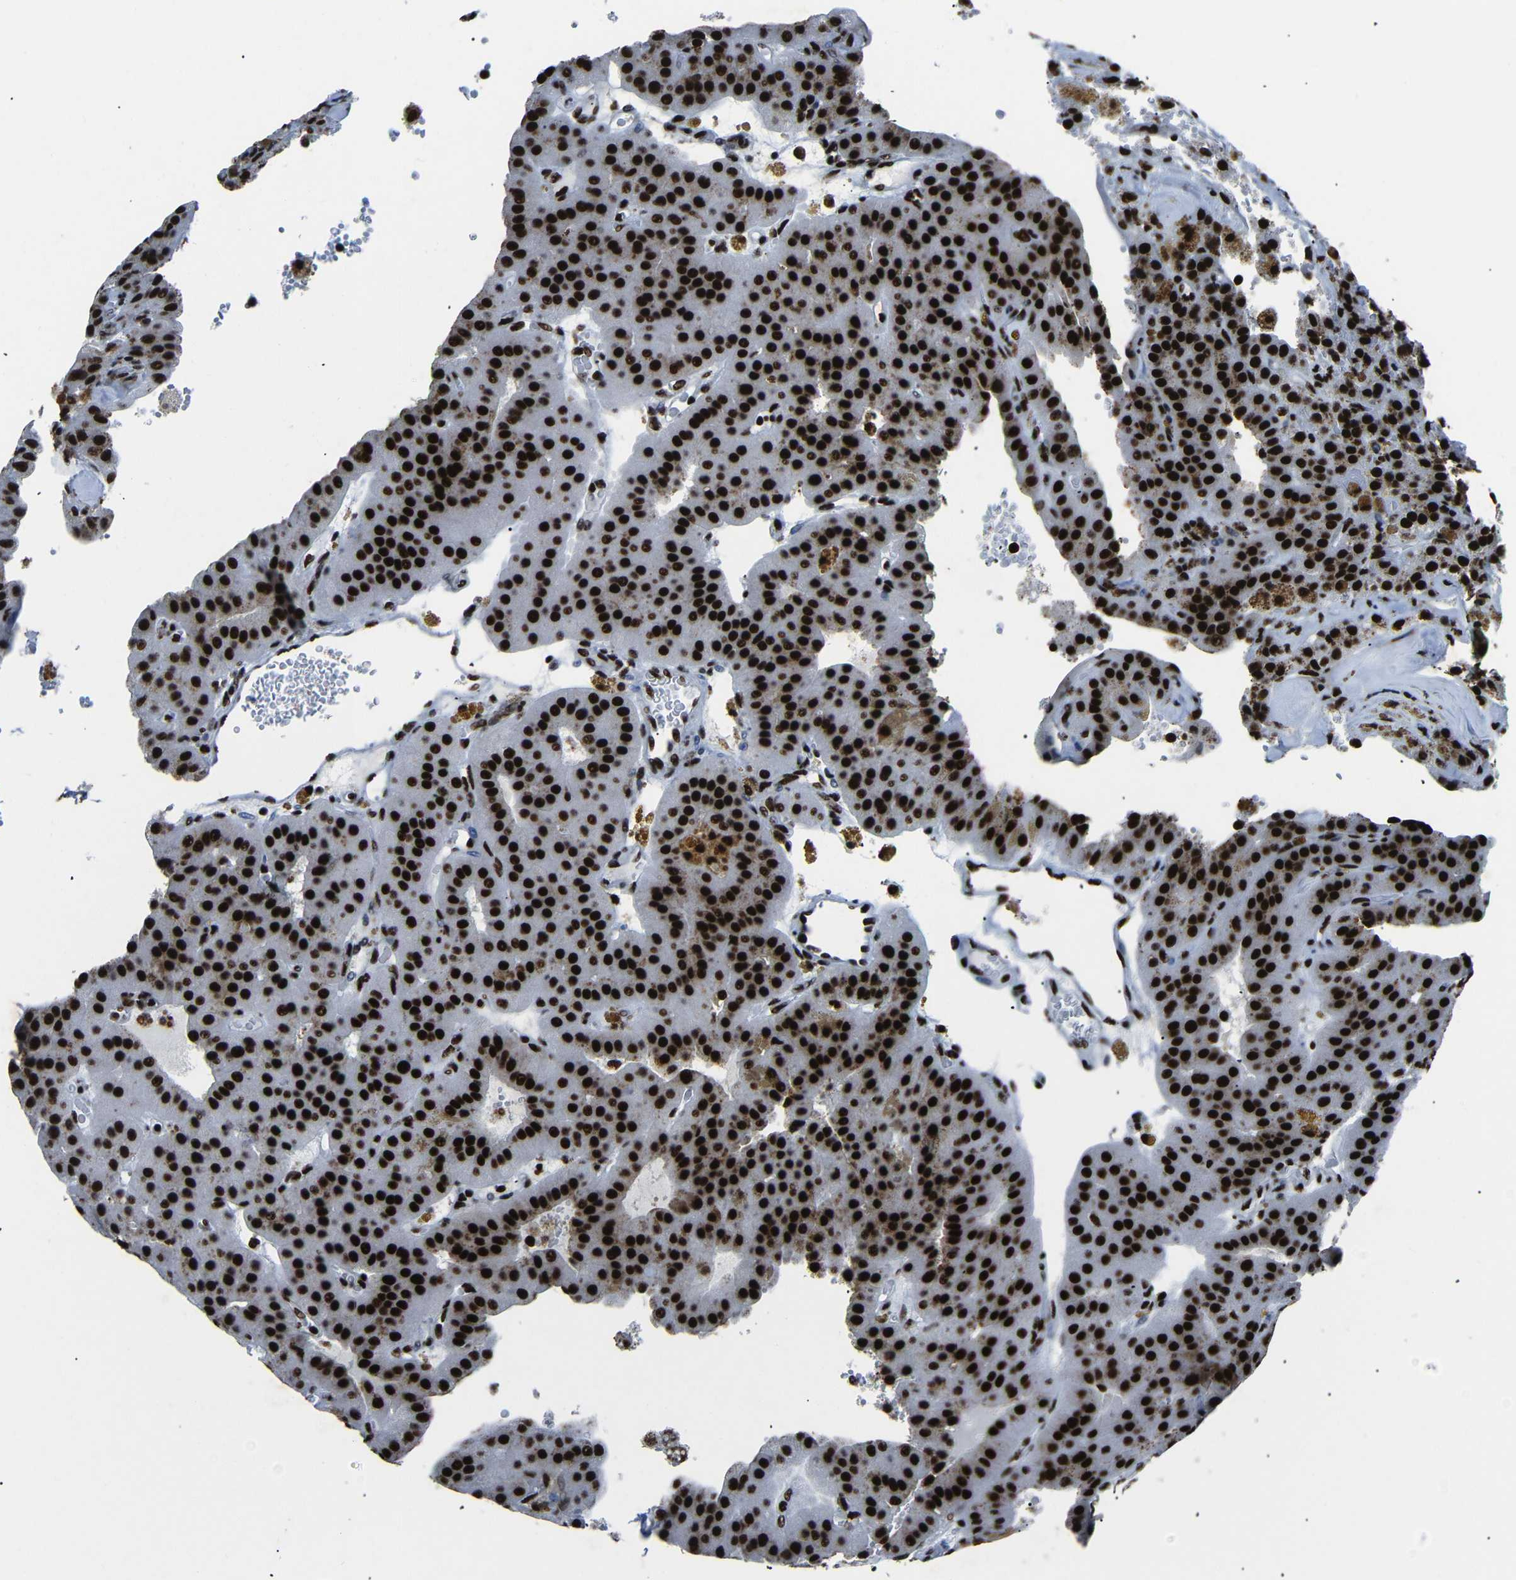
{"staining": {"intensity": "strong", "quantity": ">75%", "location": "nuclear"}, "tissue": "parathyroid gland", "cell_type": "Glandular cells", "image_type": "normal", "snomed": [{"axis": "morphology", "description": "Normal tissue, NOS"}, {"axis": "morphology", "description": "Adenoma, NOS"}, {"axis": "topography", "description": "Parathyroid gland"}], "caption": "IHC photomicrograph of unremarkable parathyroid gland: parathyroid gland stained using IHC demonstrates high levels of strong protein expression localized specifically in the nuclear of glandular cells, appearing as a nuclear brown color.", "gene": "SRSF1", "patient": {"sex": "female", "age": 86}}